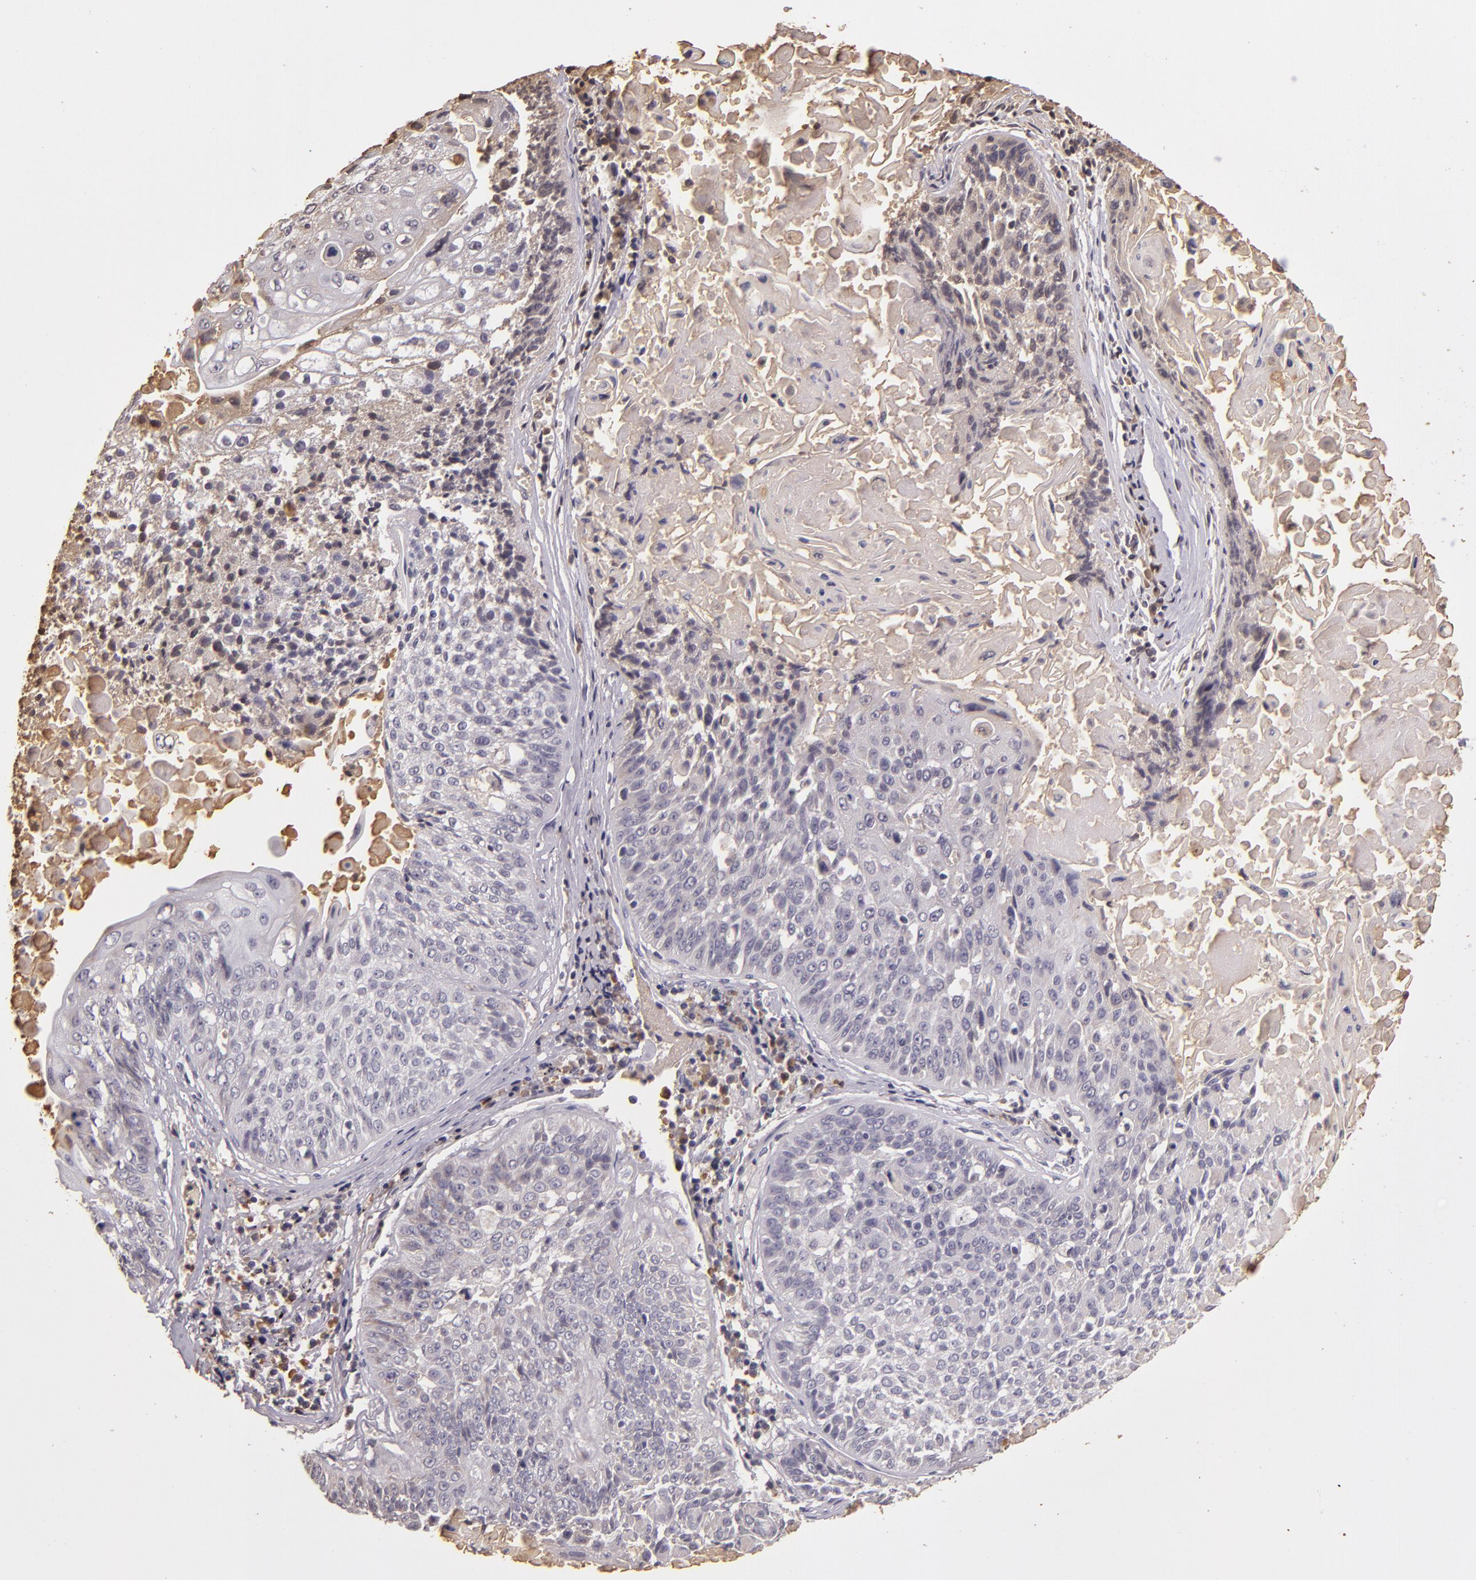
{"staining": {"intensity": "weak", "quantity": "<25%", "location": "cytoplasmic/membranous"}, "tissue": "lung cancer", "cell_type": "Tumor cells", "image_type": "cancer", "snomed": [{"axis": "morphology", "description": "Adenocarcinoma, NOS"}, {"axis": "topography", "description": "Lung"}], "caption": "DAB immunohistochemical staining of human lung cancer (adenocarcinoma) shows no significant staining in tumor cells.", "gene": "ABL1", "patient": {"sex": "male", "age": 60}}